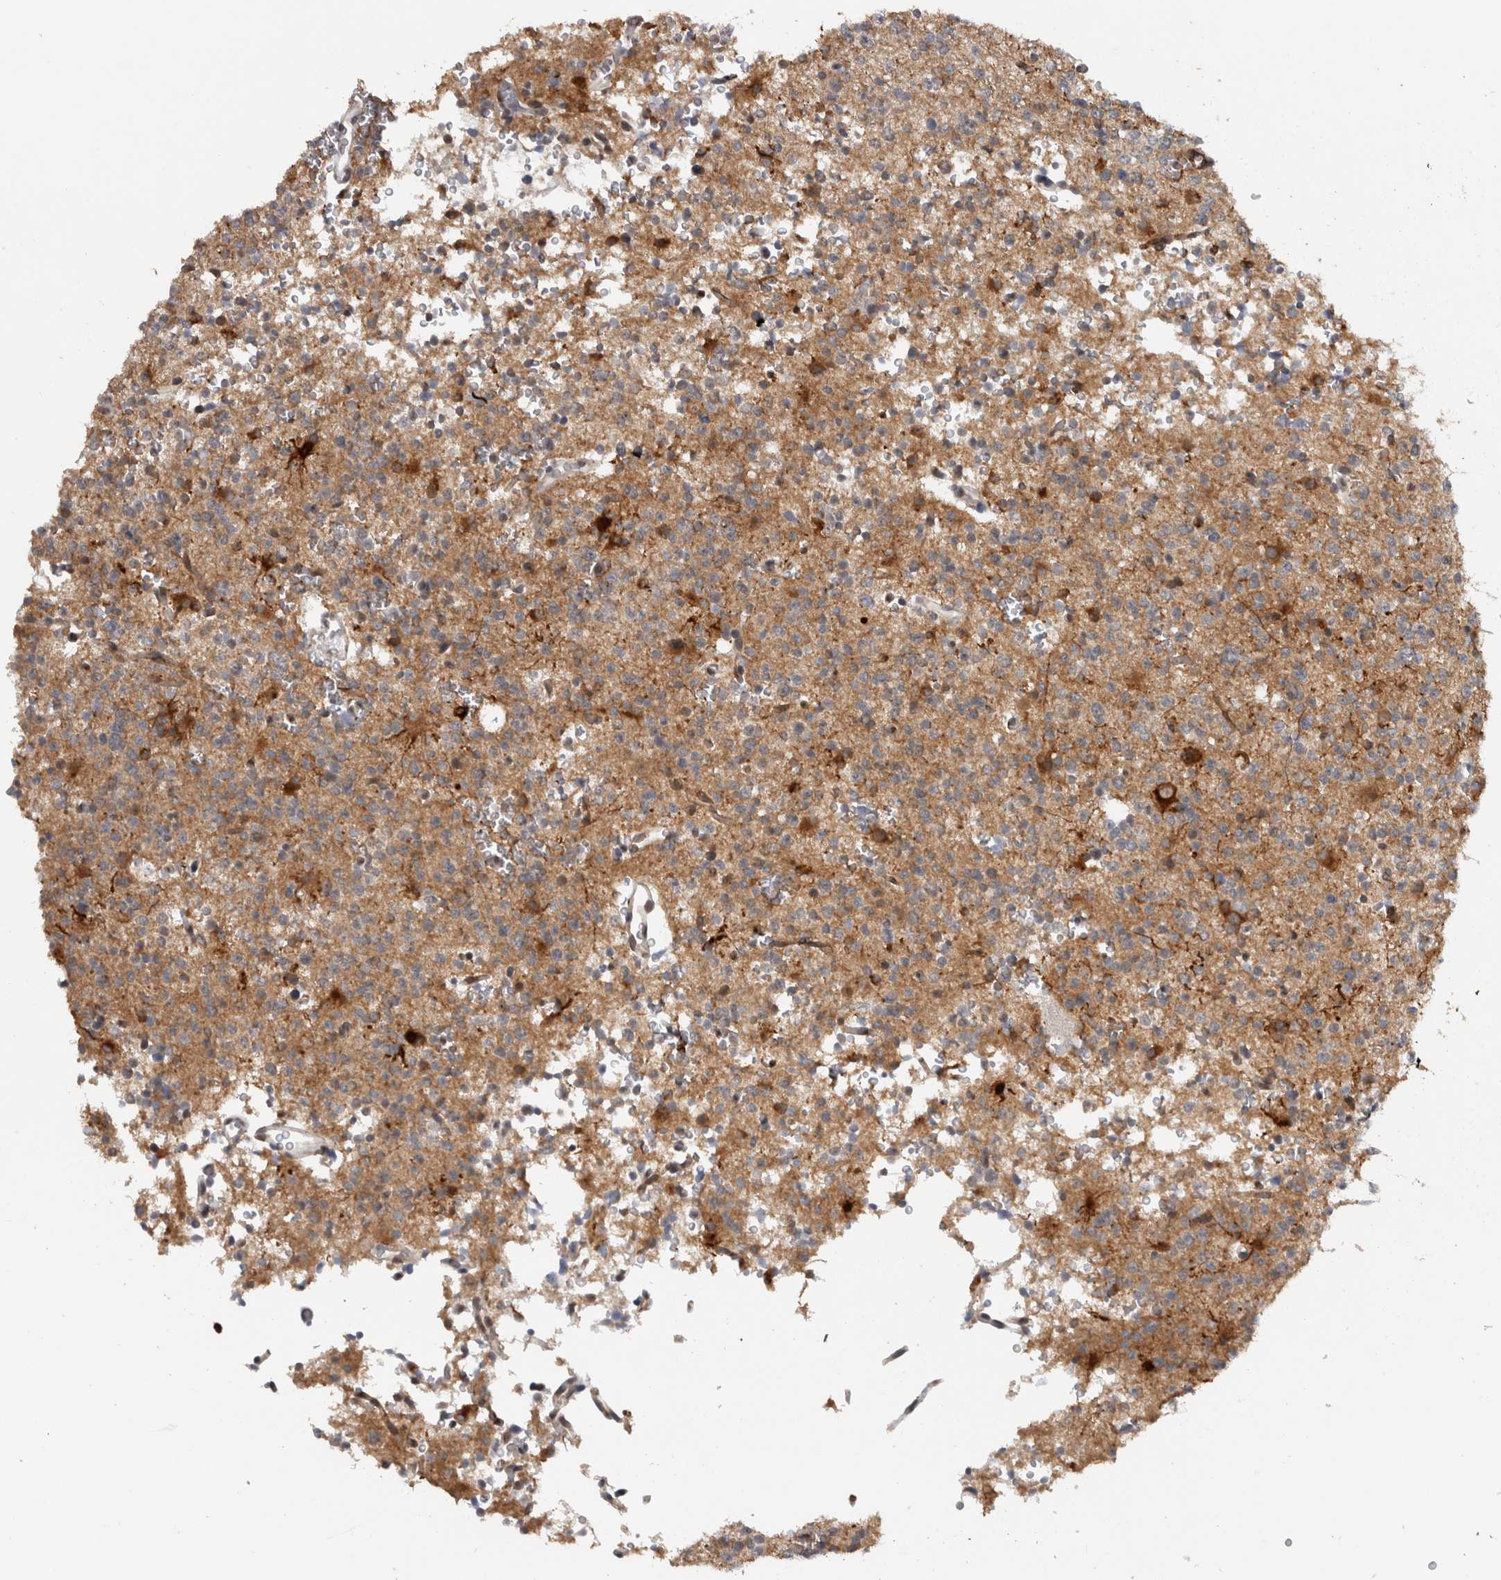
{"staining": {"intensity": "moderate", "quantity": "<25%", "location": "cytoplasmic/membranous"}, "tissue": "glioma", "cell_type": "Tumor cells", "image_type": "cancer", "snomed": [{"axis": "morphology", "description": "Glioma, malignant, High grade"}, {"axis": "topography", "description": "Brain"}], "caption": "A brown stain highlights moderate cytoplasmic/membranous positivity of a protein in human glioma tumor cells. (DAB IHC, brown staining for protein, blue staining for nuclei).", "gene": "PRXL2A", "patient": {"sex": "female", "age": 62}}